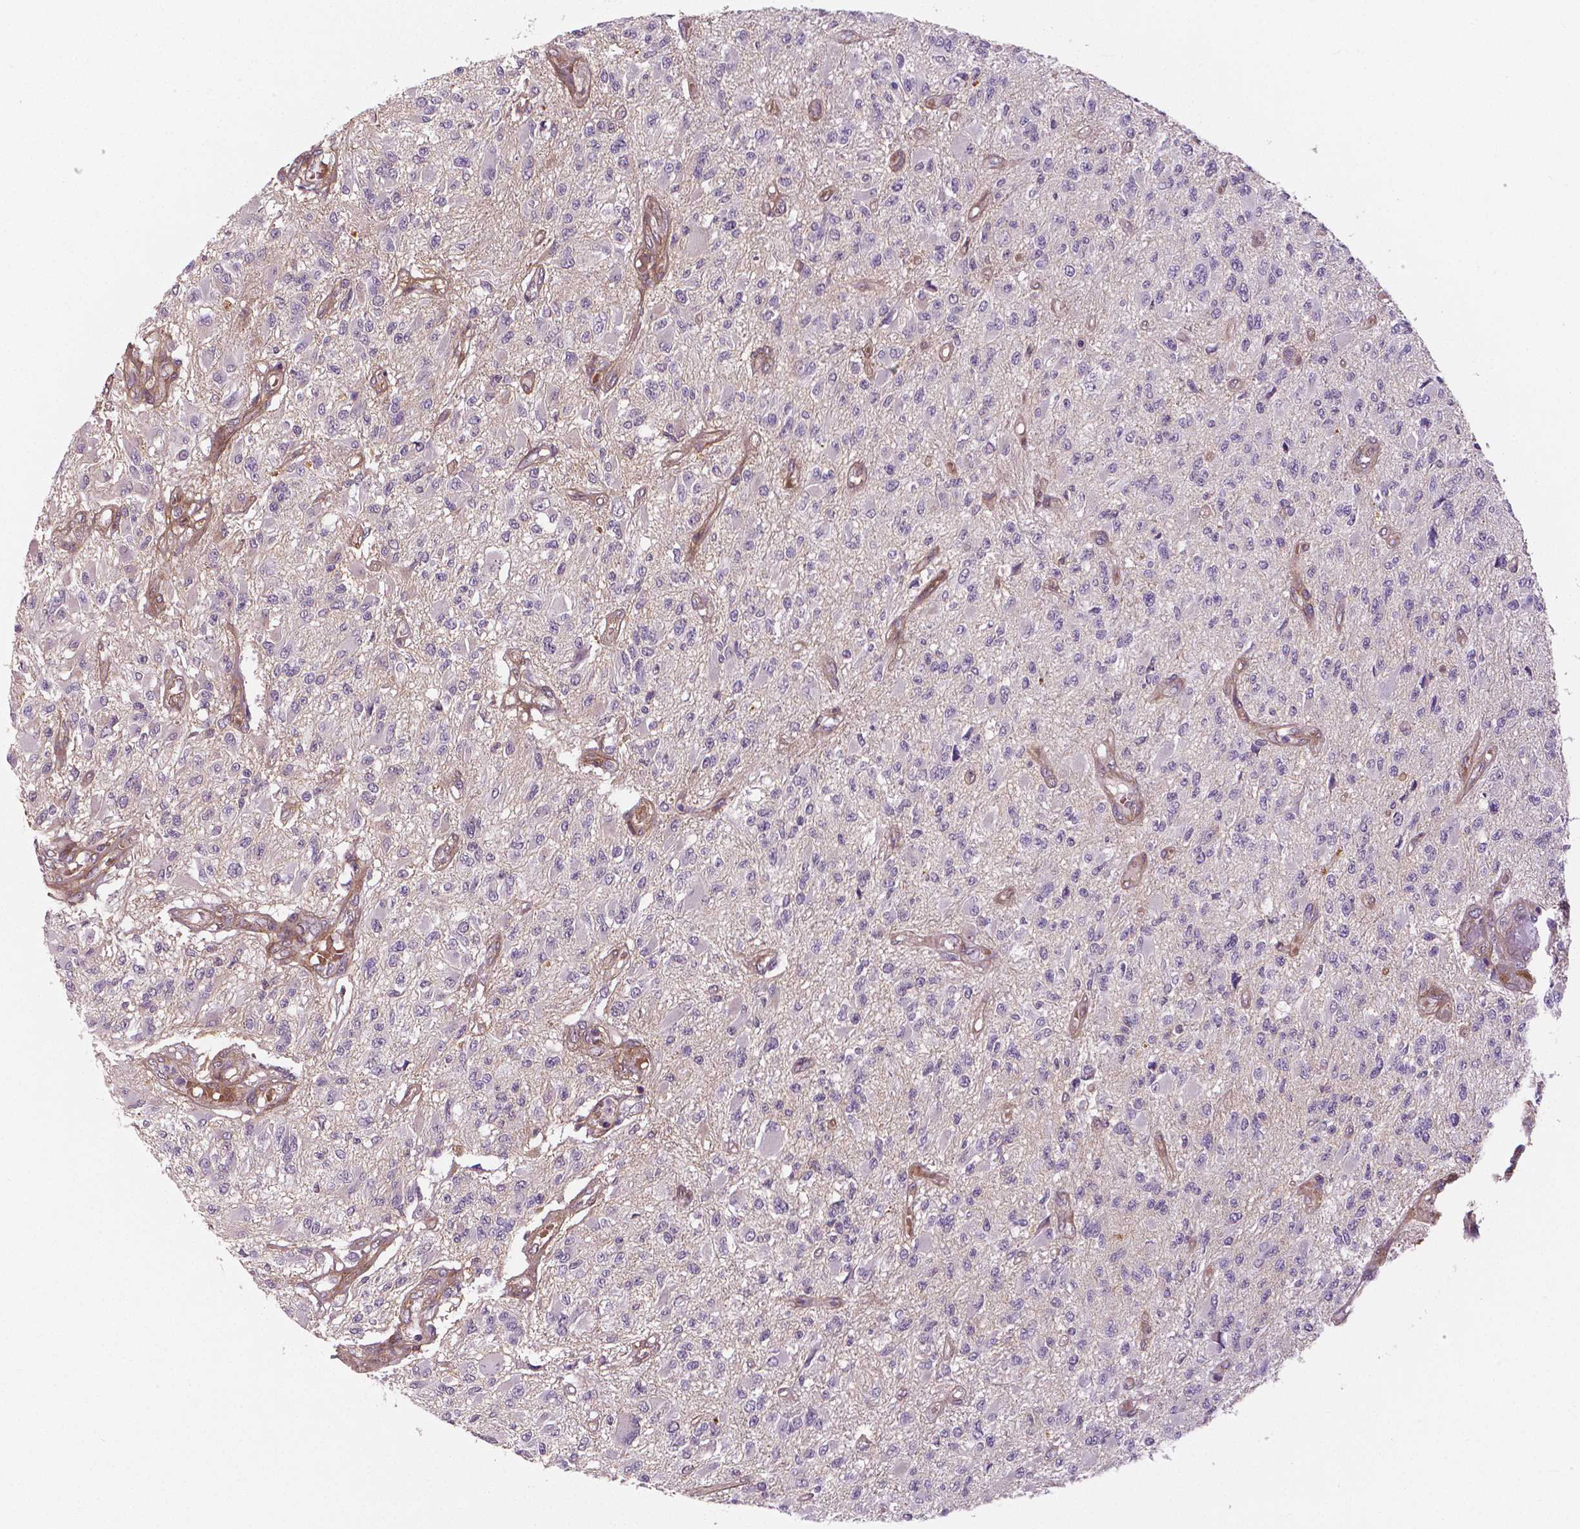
{"staining": {"intensity": "negative", "quantity": "none", "location": "none"}, "tissue": "glioma", "cell_type": "Tumor cells", "image_type": "cancer", "snomed": [{"axis": "morphology", "description": "Glioma, malignant, High grade"}, {"axis": "topography", "description": "Brain"}], "caption": "Photomicrograph shows no significant protein staining in tumor cells of glioma.", "gene": "FLT1", "patient": {"sex": "female", "age": 63}}